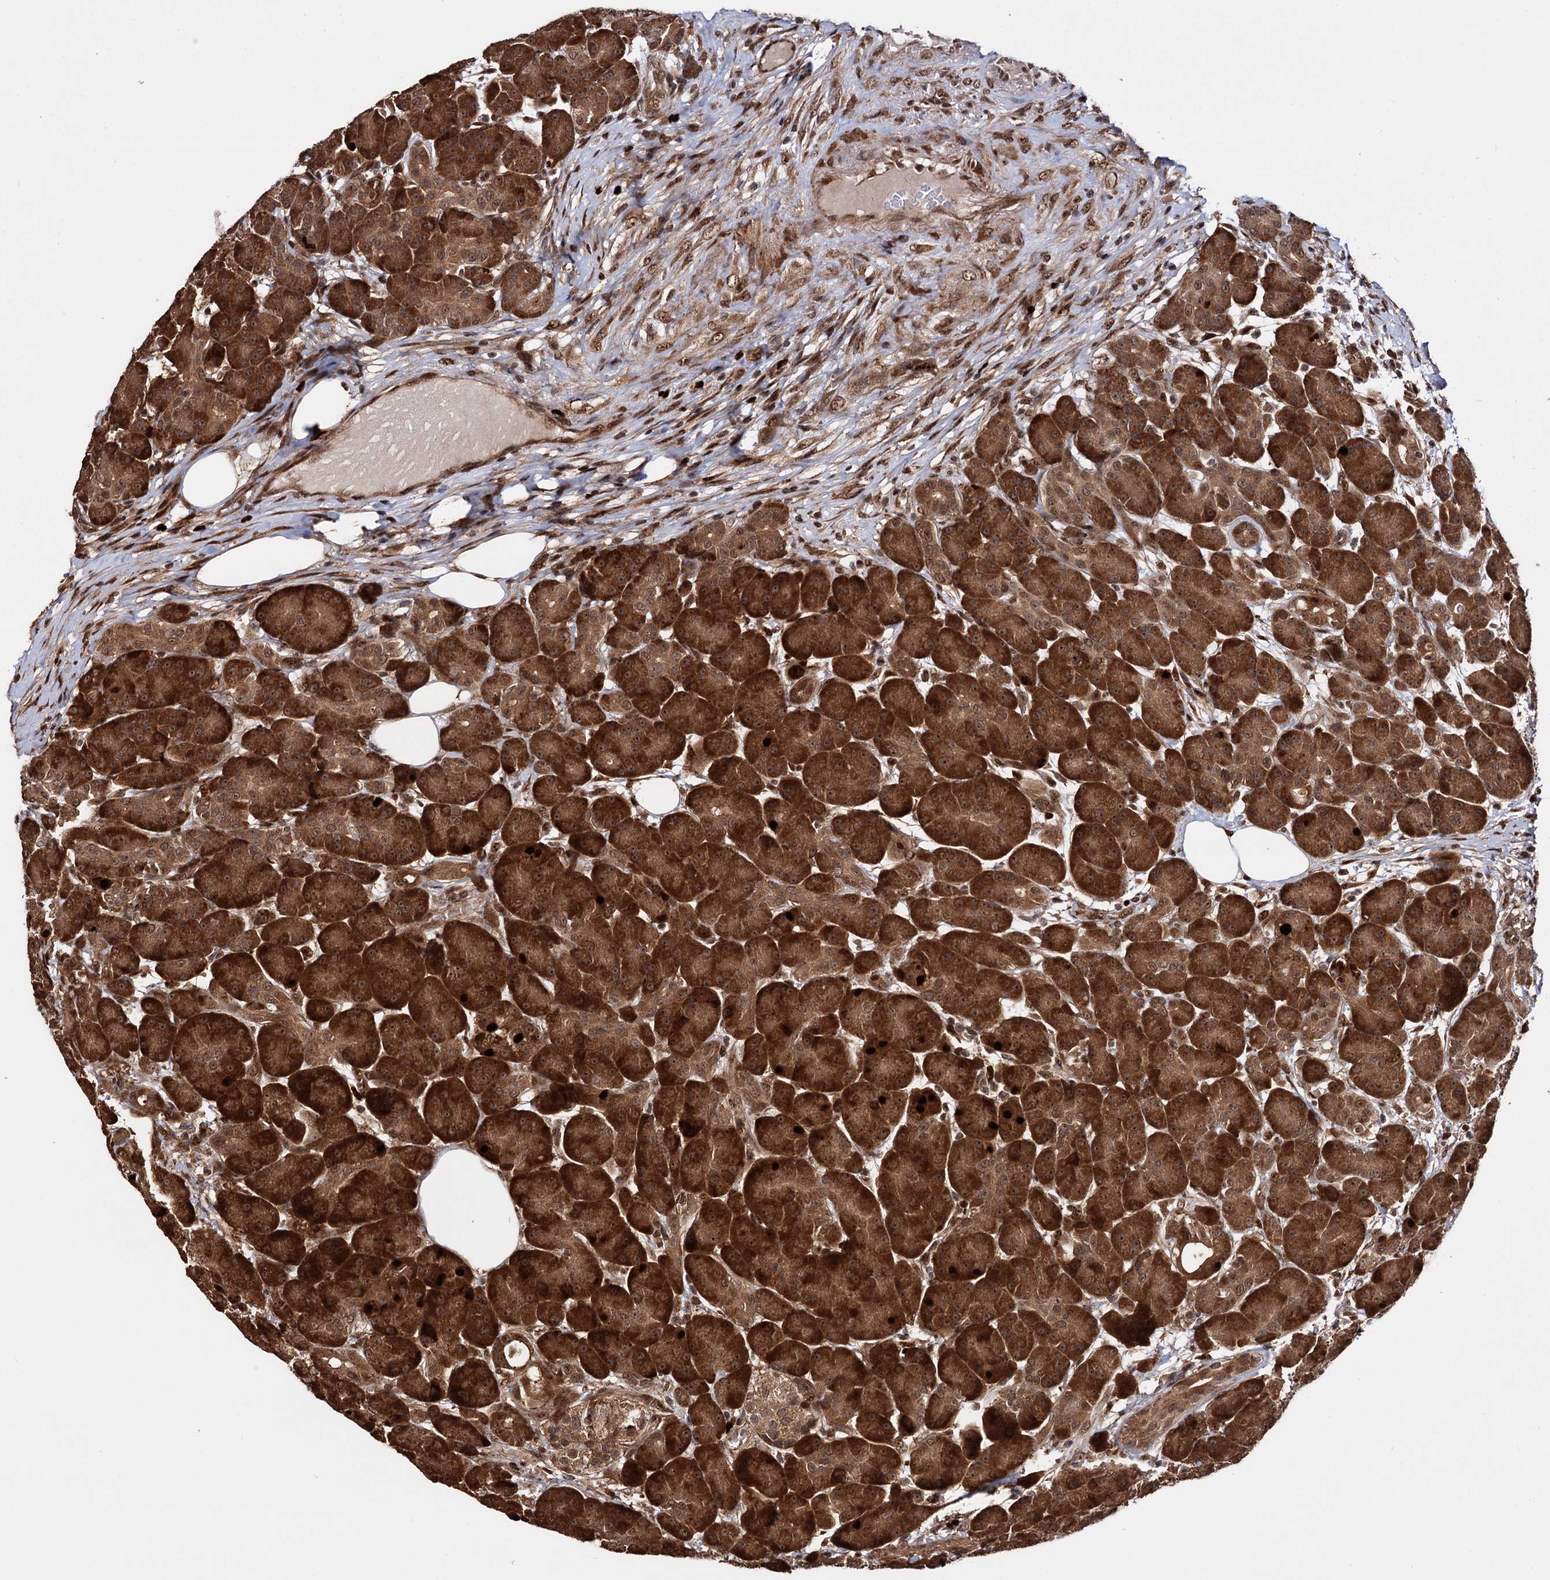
{"staining": {"intensity": "strong", "quantity": ">75%", "location": "cytoplasmic/membranous,nuclear"}, "tissue": "pancreas", "cell_type": "Exocrine glandular cells", "image_type": "normal", "snomed": [{"axis": "morphology", "description": "Normal tissue, NOS"}, {"axis": "topography", "description": "Pancreas"}], "caption": "The histopathology image reveals staining of benign pancreas, revealing strong cytoplasmic/membranous,nuclear protein staining (brown color) within exocrine glandular cells.", "gene": "PIGB", "patient": {"sex": "male", "age": 63}}